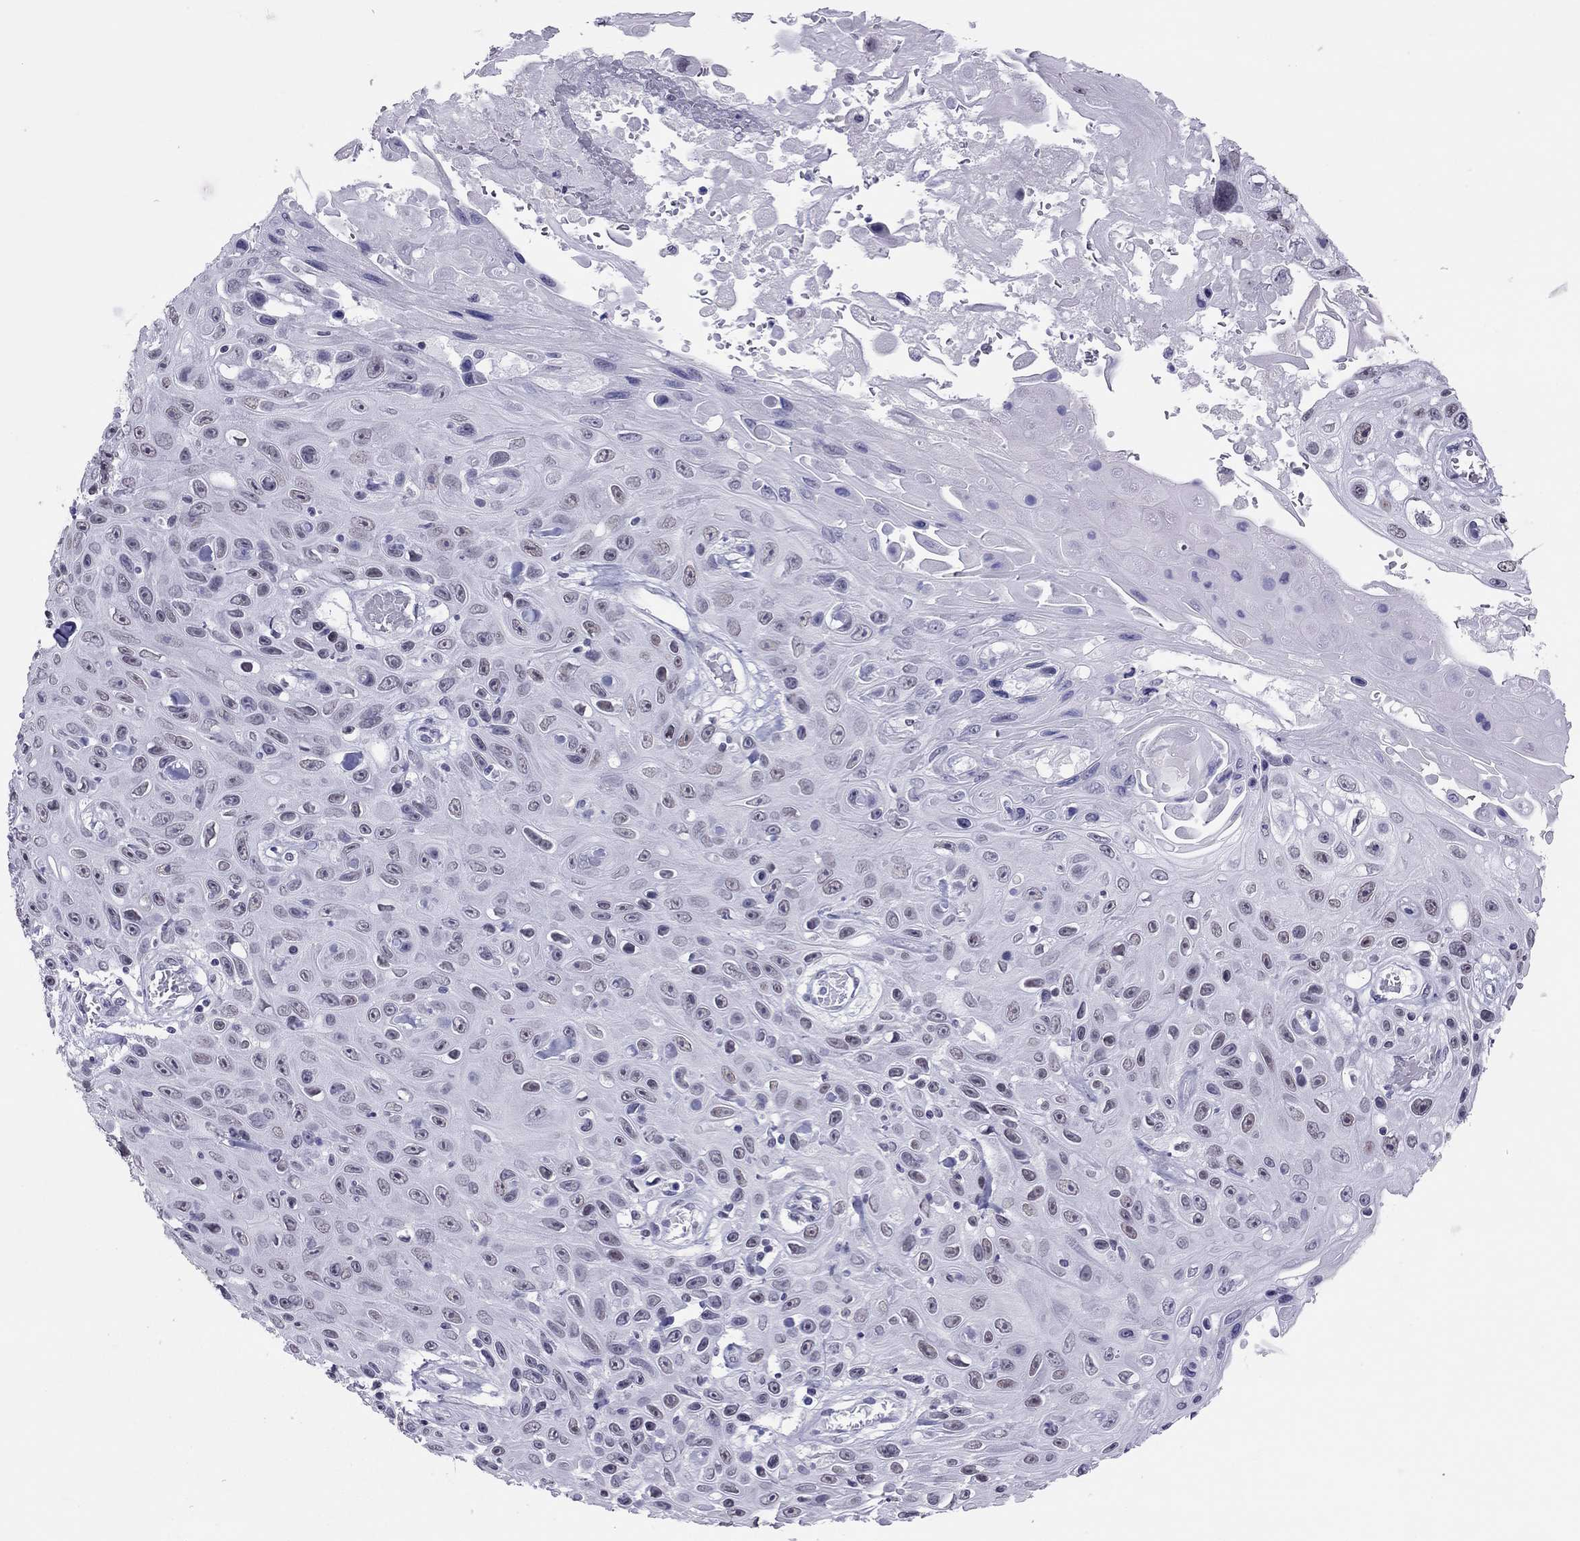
{"staining": {"intensity": "negative", "quantity": "none", "location": "none"}, "tissue": "skin cancer", "cell_type": "Tumor cells", "image_type": "cancer", "snomed": [{"axis": "morphology", "description": "Squamous cell carcinoma, NOS"}, {"axis": "topography", "description": "Skin"}], "caption": "The photomicrograph reveals no significant expression in tumor cells of skin cancer (squamous cell carcinoma).", "gene": "JHY", "patient": {"sex": "male", "age": 82}}